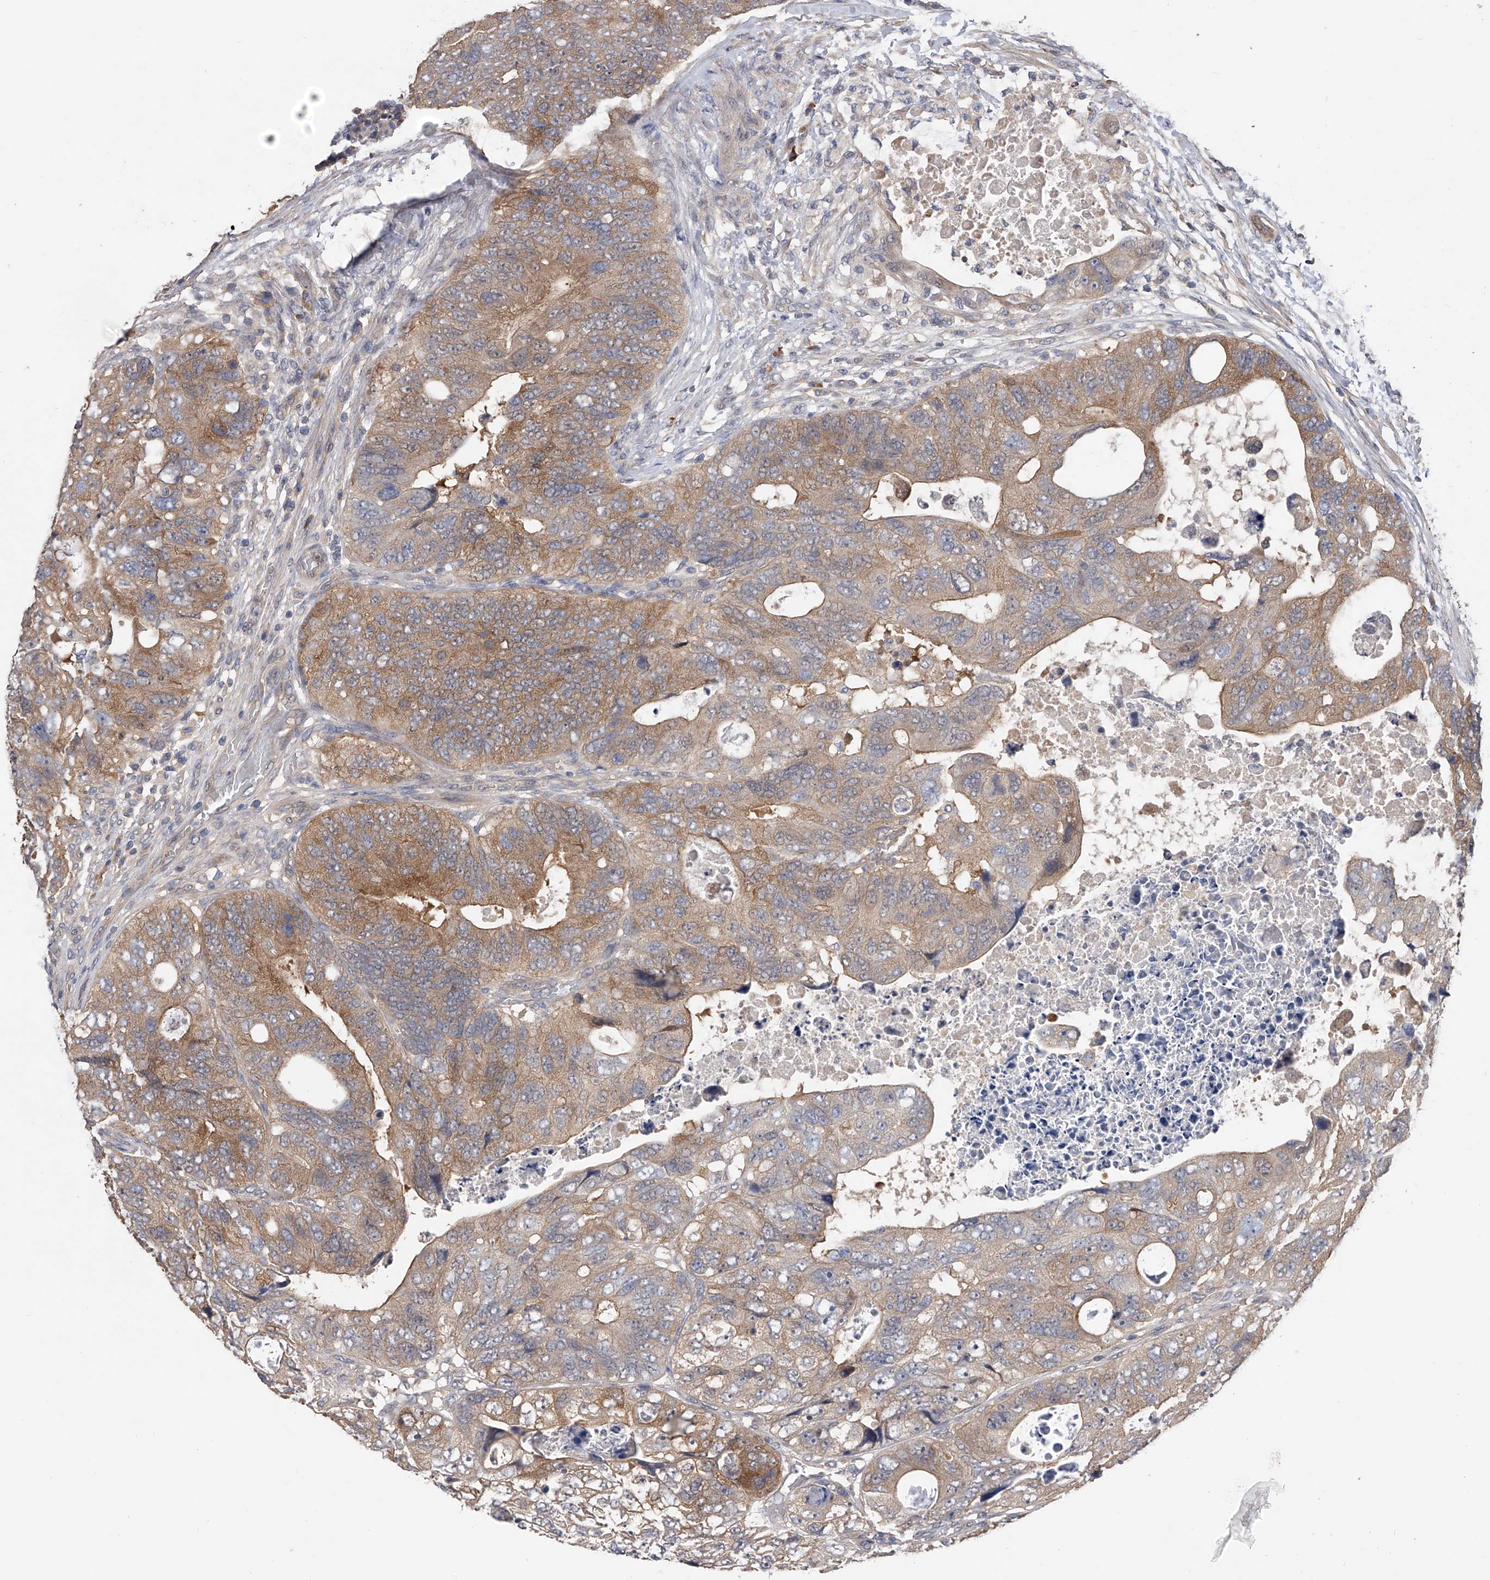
{"staining": {"intensity": "moderate", "quantity": "<25%", "location": "cytoplasmic/membranous"}, "tissue": "colorectal cancer", "cell_type": "Tumor cells", "image_type": "cancer", "snomed": [{"axis": "morphology", "description": "Adenocarcinoma, NOS"}, {"axis": "topography", "description": "Rectum"}], "caption": "Tumor cells exhibit low levels of moderate cytoplasmic/membranous staining in about <25% of cells in colorectal cancer (adenocarcinoma).", "gene": "CFAP298", "patient": {"sex": "male", "age": 59}}